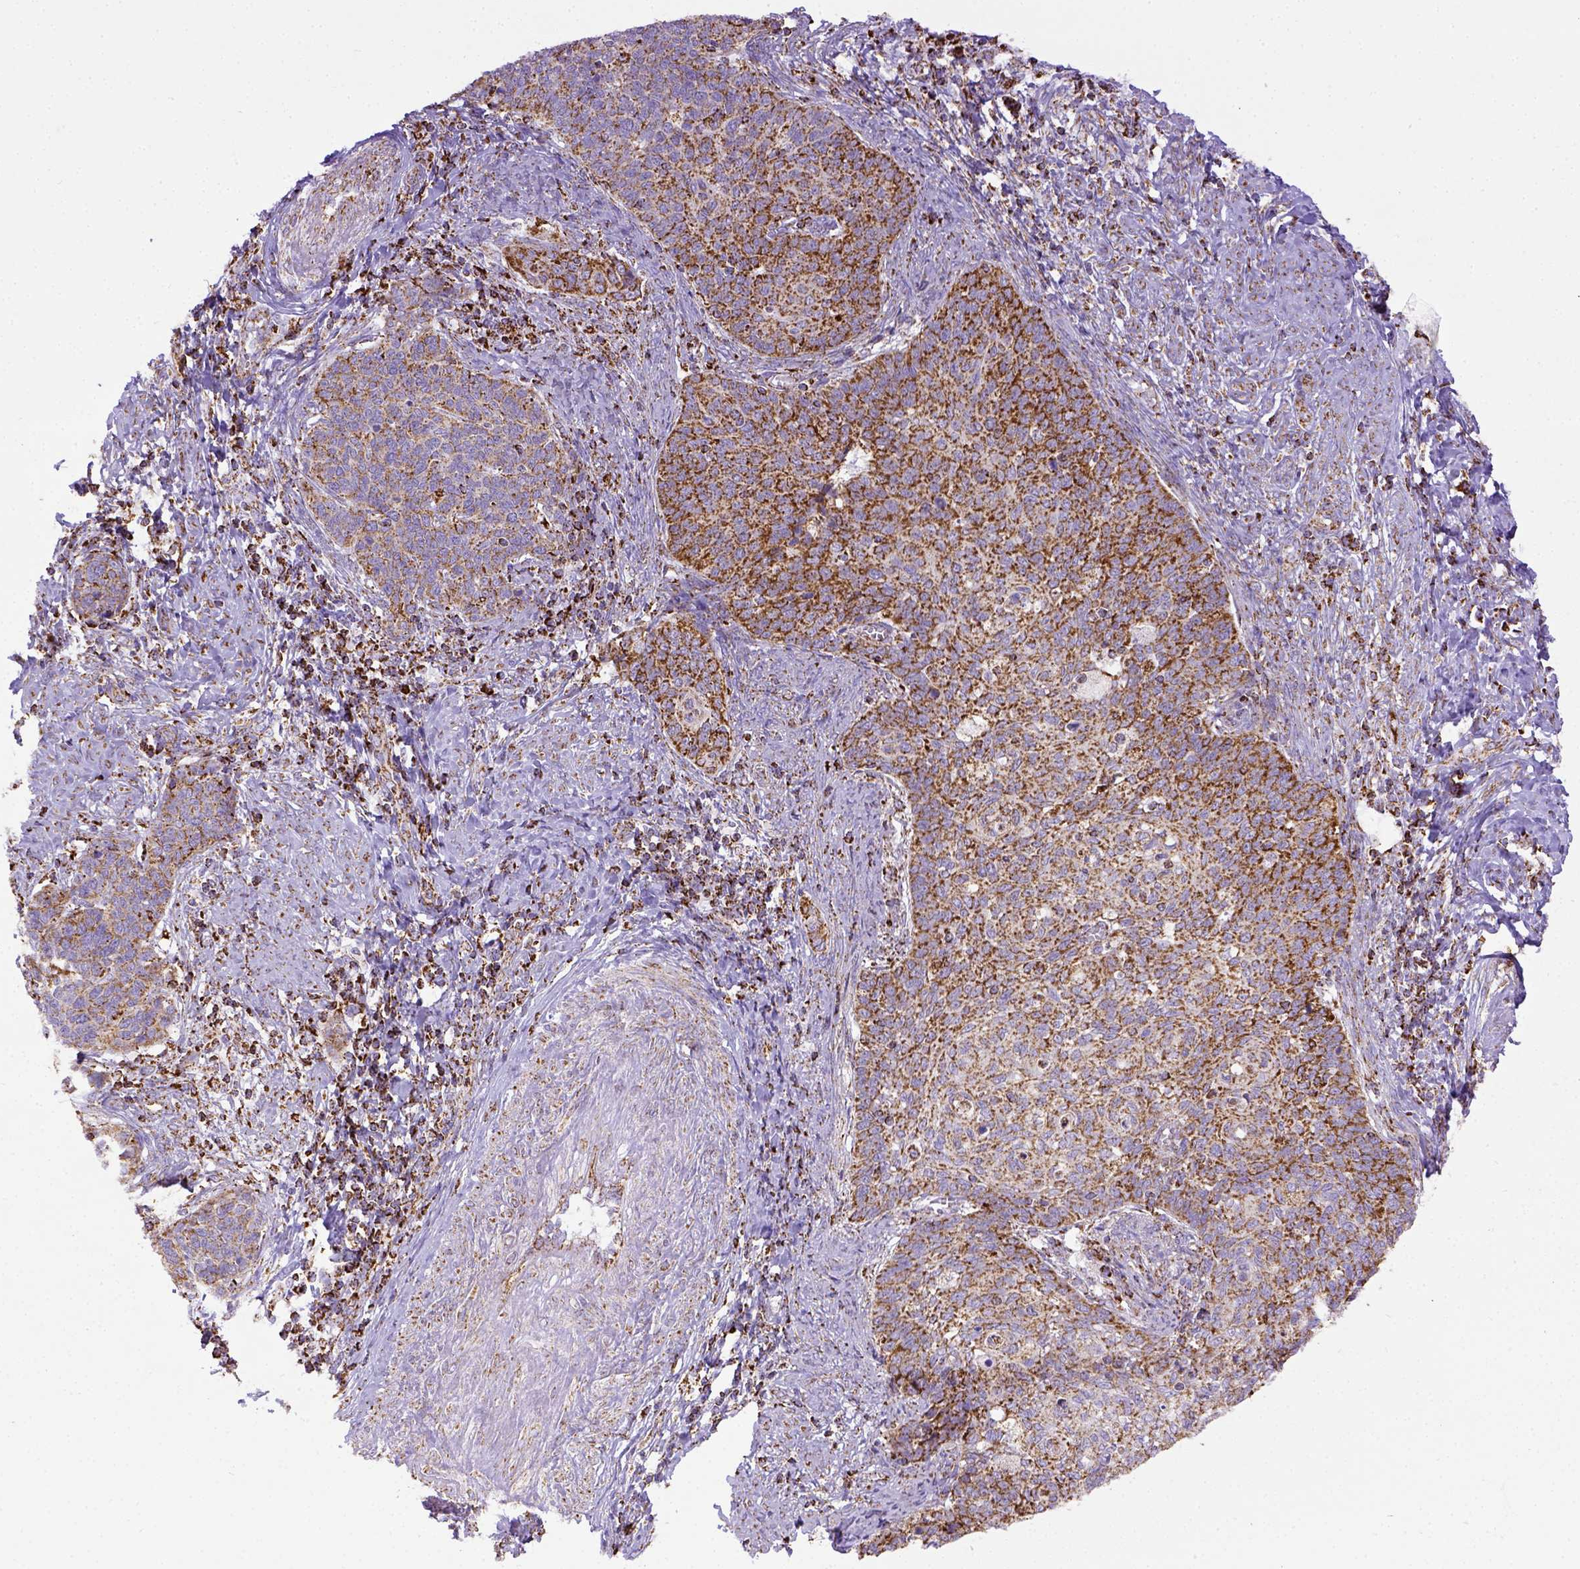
{"staining": {"intensity": "moderate", "quantity": ">75%", "location": "cytoplasmic/membranous"}, "tissue": "cervical cancer", "cell_type": "Tumor cells", "image_type": "cancer", "snomed": [{"axis": "morphology", "description": "Normal tissue, NOS"}, {"axis": "morphology", "description": "Squamous cell carcinoma, NOS"}, {"axis": "topography", "description": "Cervix"}], "caption": "Immunohistochemical staining of cervical squamous cell carcinoma reveals medium levels of moderate cytoplasmic/membranous positivity in approximately >75% of tumor cells.", "gene": "MT-CO1", "patient": {"sex": "female", "age": 39}}